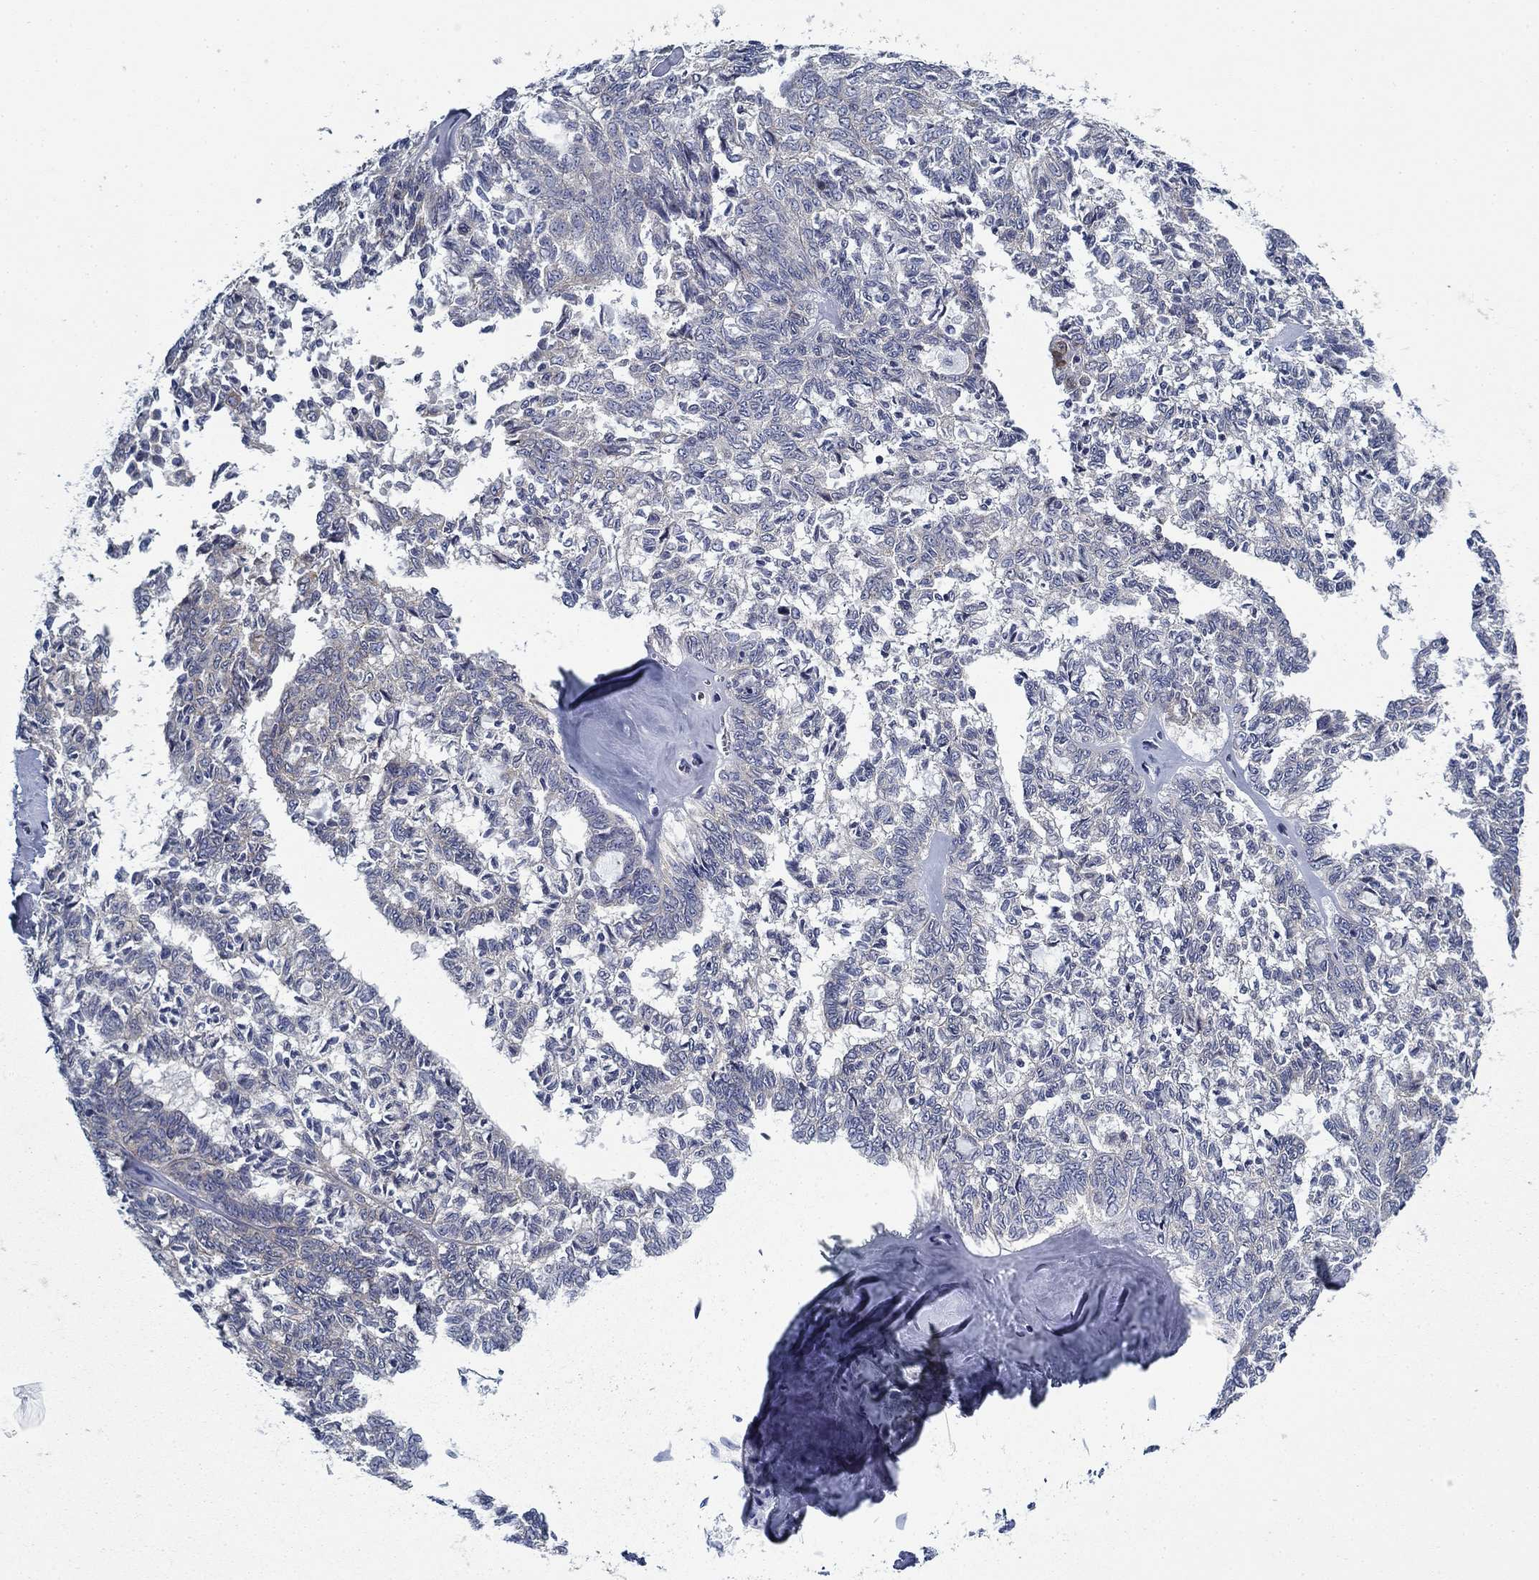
{"staining": {"intensity": "negative", "quantity": "none", "location": "none"}, "tissue": "ovarian cancer", "cell_type": "Tumor cells", "image_type": "cancer", "snomed": [{"axis": "morphology", "description": "Cystadenocarcinoma, serous, NOS"}, {"axis": "topography", "description": "Ovary"}], "caption": "This photomicrograph is of serous cystadenocarcinoma (ovarian) stained with immunohistochemistry (IHC) to label a protein in brown with the nuclei are counter-stained blue. There is no staining in tumor cells.", "gene": "FXR1", "patient": {"sex": "female", "age": 71}}